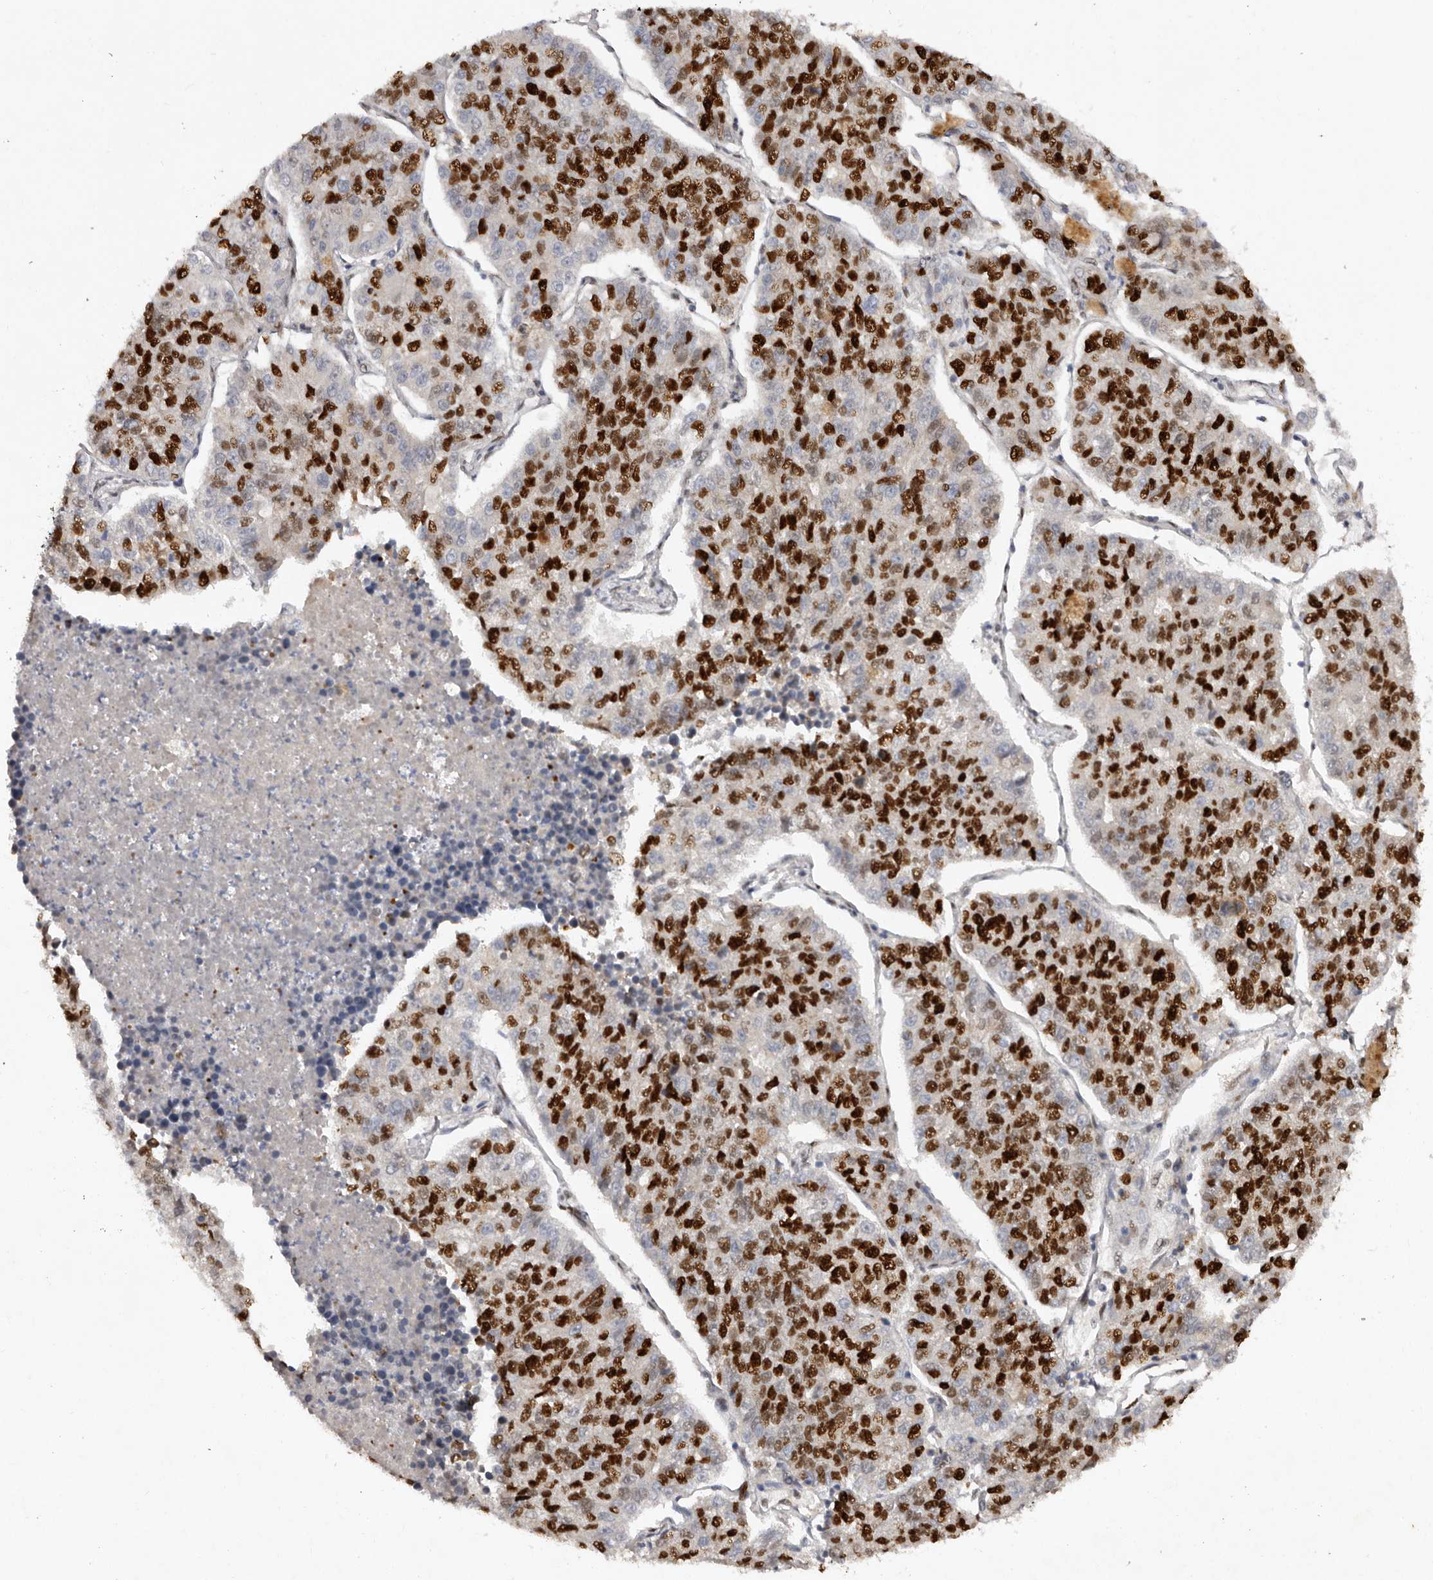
{"staining": {"intensity": "strong", "quantity": ">75%", "location": "nuclear"}, "tissue": "lung cancer", "cell_type": "Tumor cells", "image_type": "cancer", "snomed": [{"axis": "morphology", "description": "Adenocarcinoma, NOS"}, {"axis": "topography", "description": "Lung"}], "caption": "The micrograph displays staining of lung cancer, revealing strong nuclear protein positivity (brown color) within tumor cells.", "gene": "KLF7", "patient": {"sex": "male", "age": 49}}